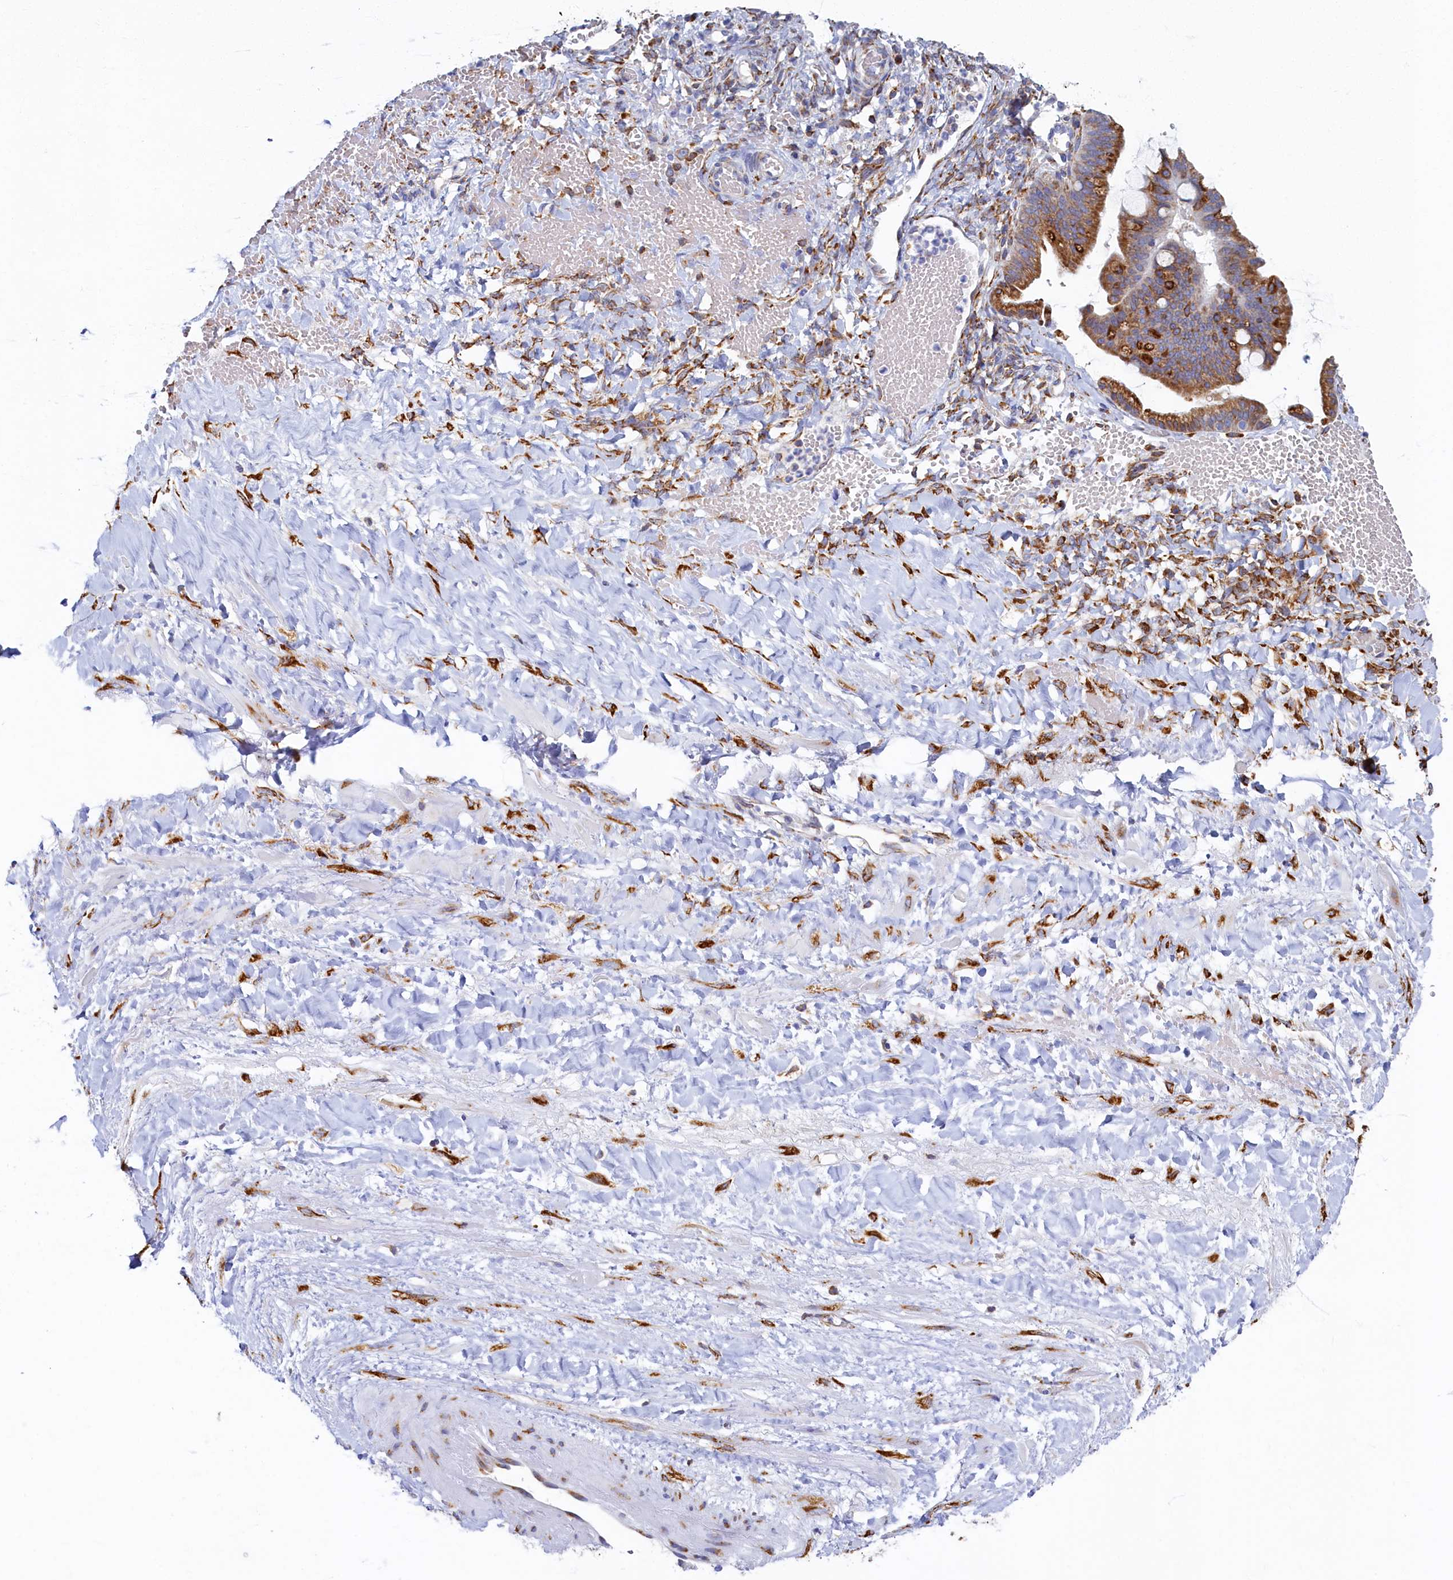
{"staining": {"intensity": "moderate", "quantity": ">75%", "location": "cytoplasmic/membranous"}, "tissue": "ovarian cancer", "cell_type": "Tumor cells", "image_type": "cancer", "snomed": [{"axis": "morphology", "description": "Cystadenocarcinoma, mucinous, NOS"}, {"axis": "topography", "description": "Ovary"}], "caption": "Protein expression analysis of human mucinous cystadenocarcinoma (ovarian) reveals moderate cytoplasmic/membranous positivity in approximately >75% of tumor cells.", "gene": "TMEM18", "patient": {"sex": "female", "age": 73}}